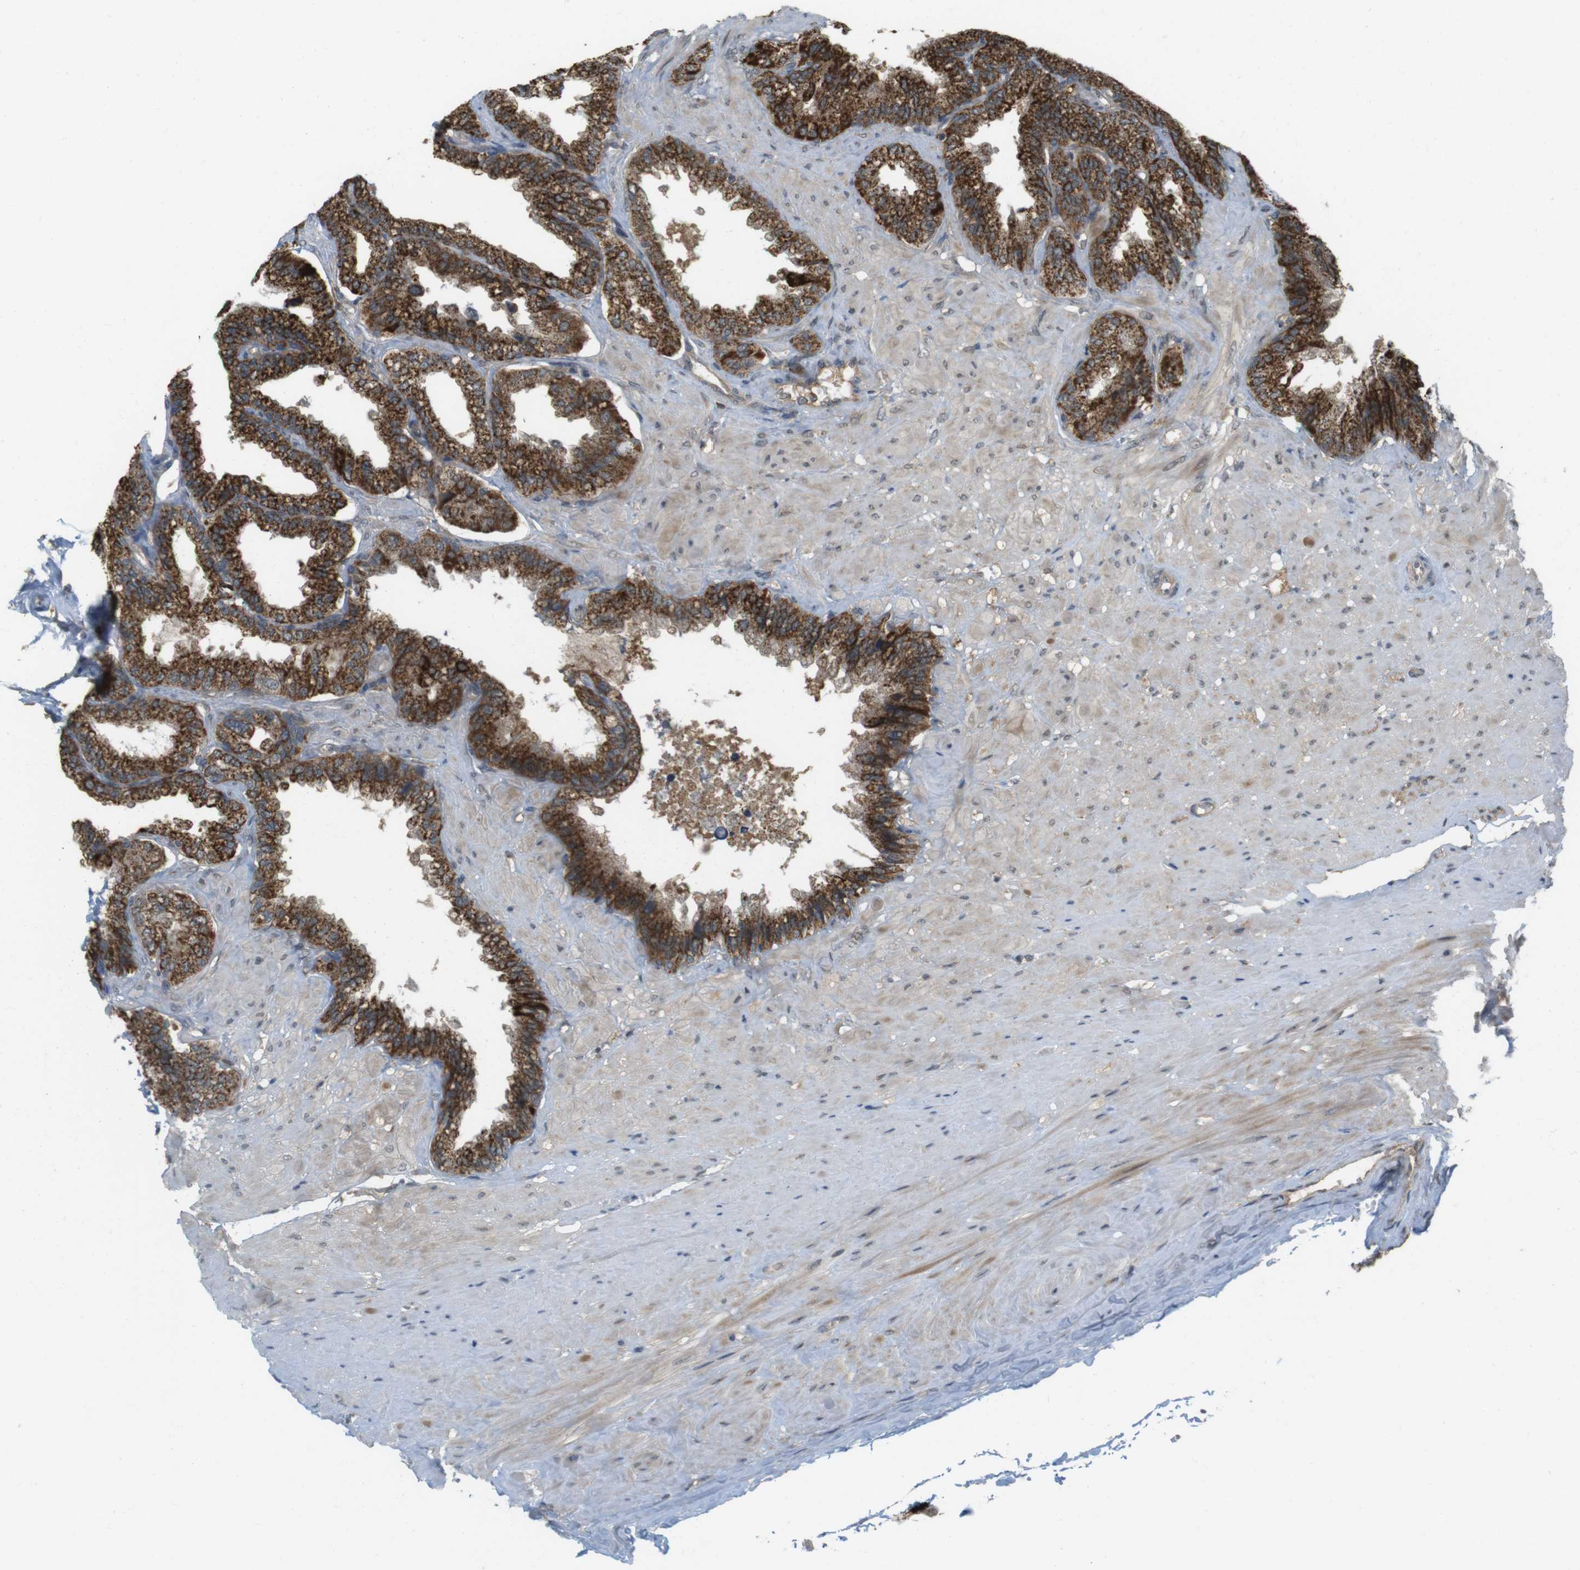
{"staining": {"intensity": "strong", "quantity": ">75%", "location": "cytoplasmic/membranous"}, "tissue": "seminal vesicle", "cell_type": "Glandular cells", "image_type": "normal", "snomed": [{"axis": "morphology", "description": "Normal tissue, NOS"}, {"axis": "topography", "description": "Seminal veicle"}], "caption": "This micrograph shows IHC staining of benign human seminal vesicle, with high strong cytoplasmic/membranous positivity in approximately >75% of glandular cells.", "gene": "RNF130", "patient": {"sex": "male", "age": 46}}